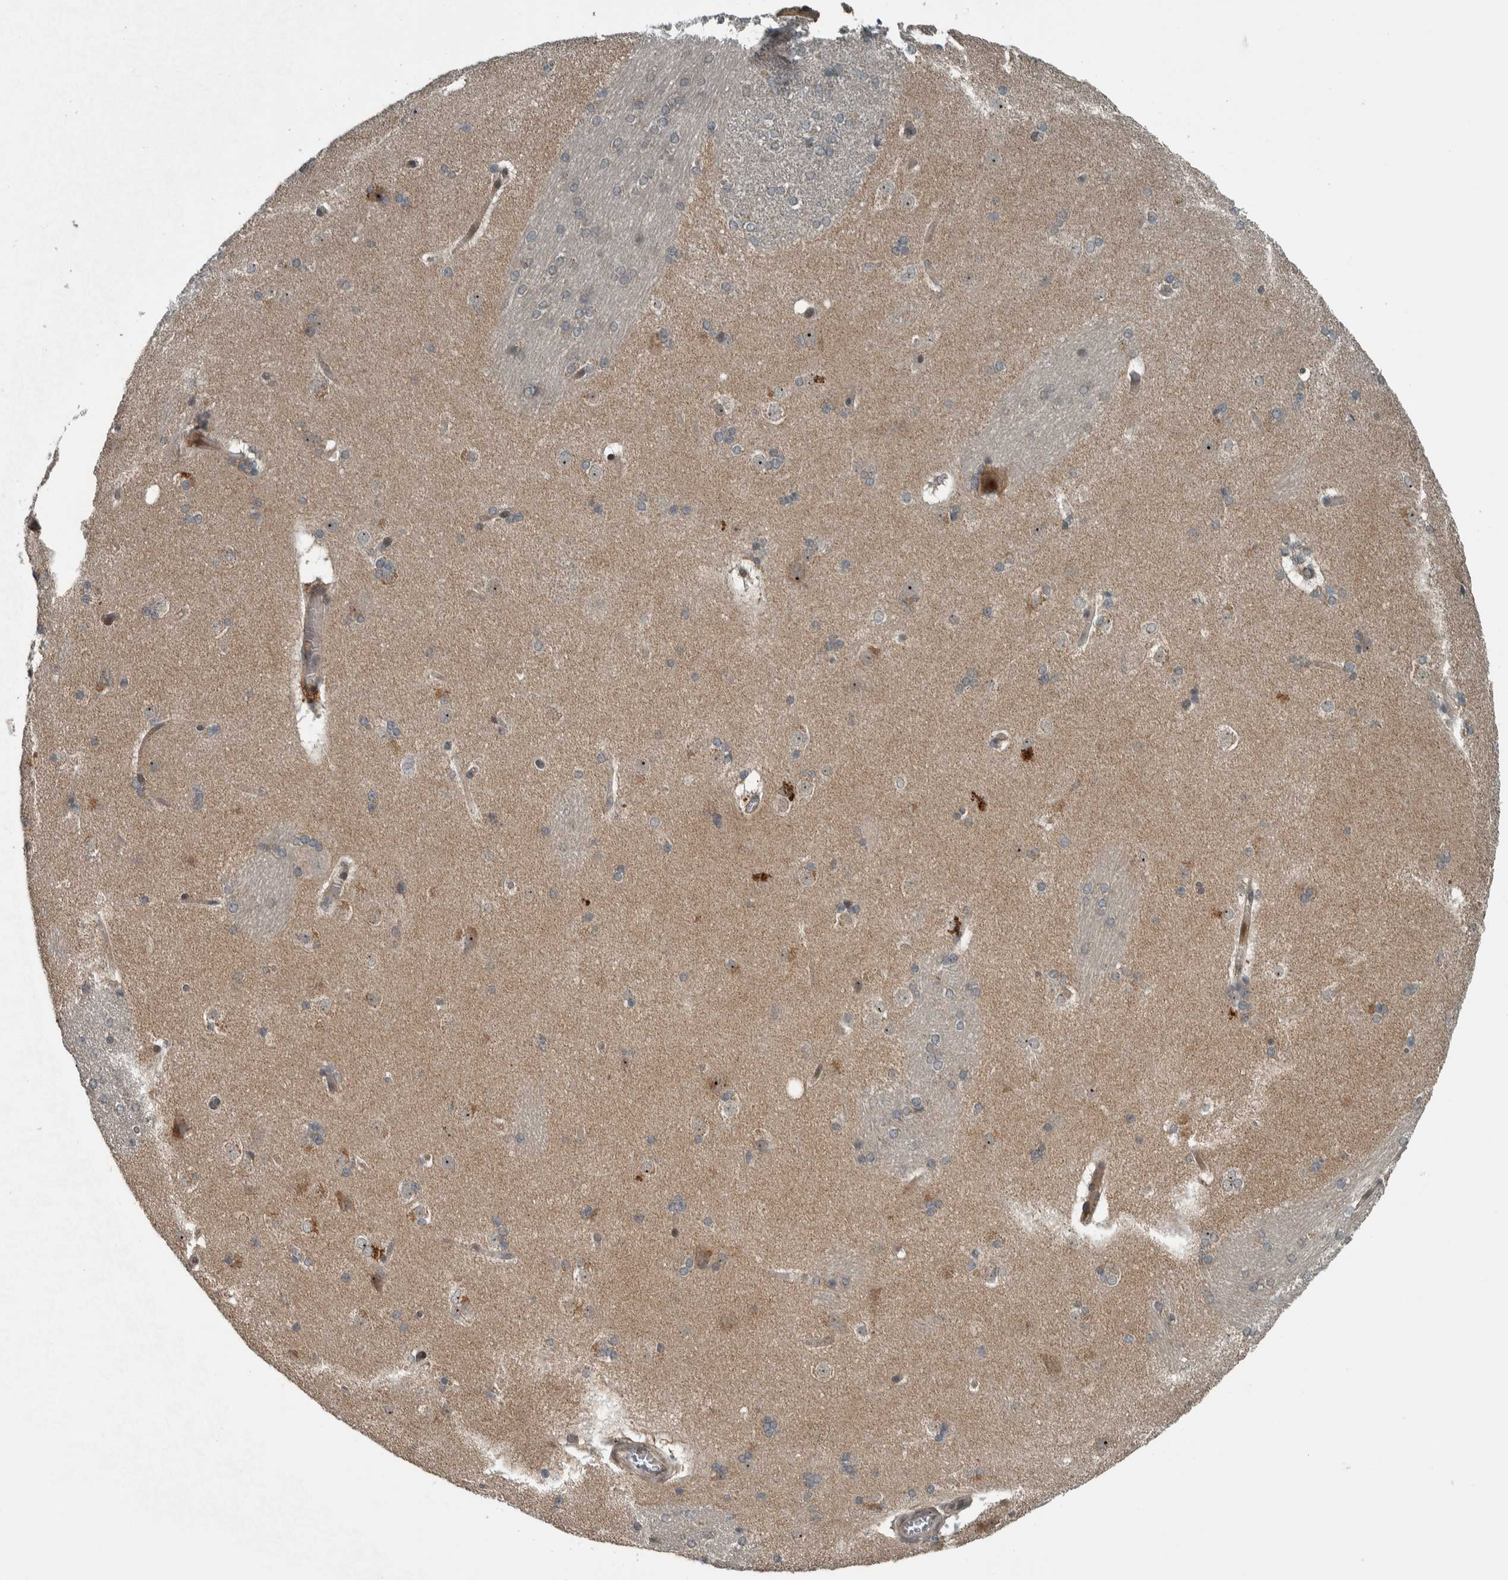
{"staining": {"intensity": "weak", "quantity": "25%-75%", "location": "cytoplasmic/membranous,nuclear"}, "tissue": "caudate", "cell_type": "Glial cells", "image_type": "normal", "snomed": [{"axis": "morphology", "description": "Normal tissue, NOS"}, {"axis": "topography", "description": "Lateral ventricle wall"}], "caption": "The immunohistochemical stain highlights weak cytoplasmic/membranous,nuclear expression in glial cells of benign caudate. The staining is performed using DAB (3,3'-diaminobenzidine) brown chromogen to label protein expression. The nuclei are counter-stained blue using hematoxylin.", "gene": "XPO5", "patient": {"sex": "female", "age": 19}}